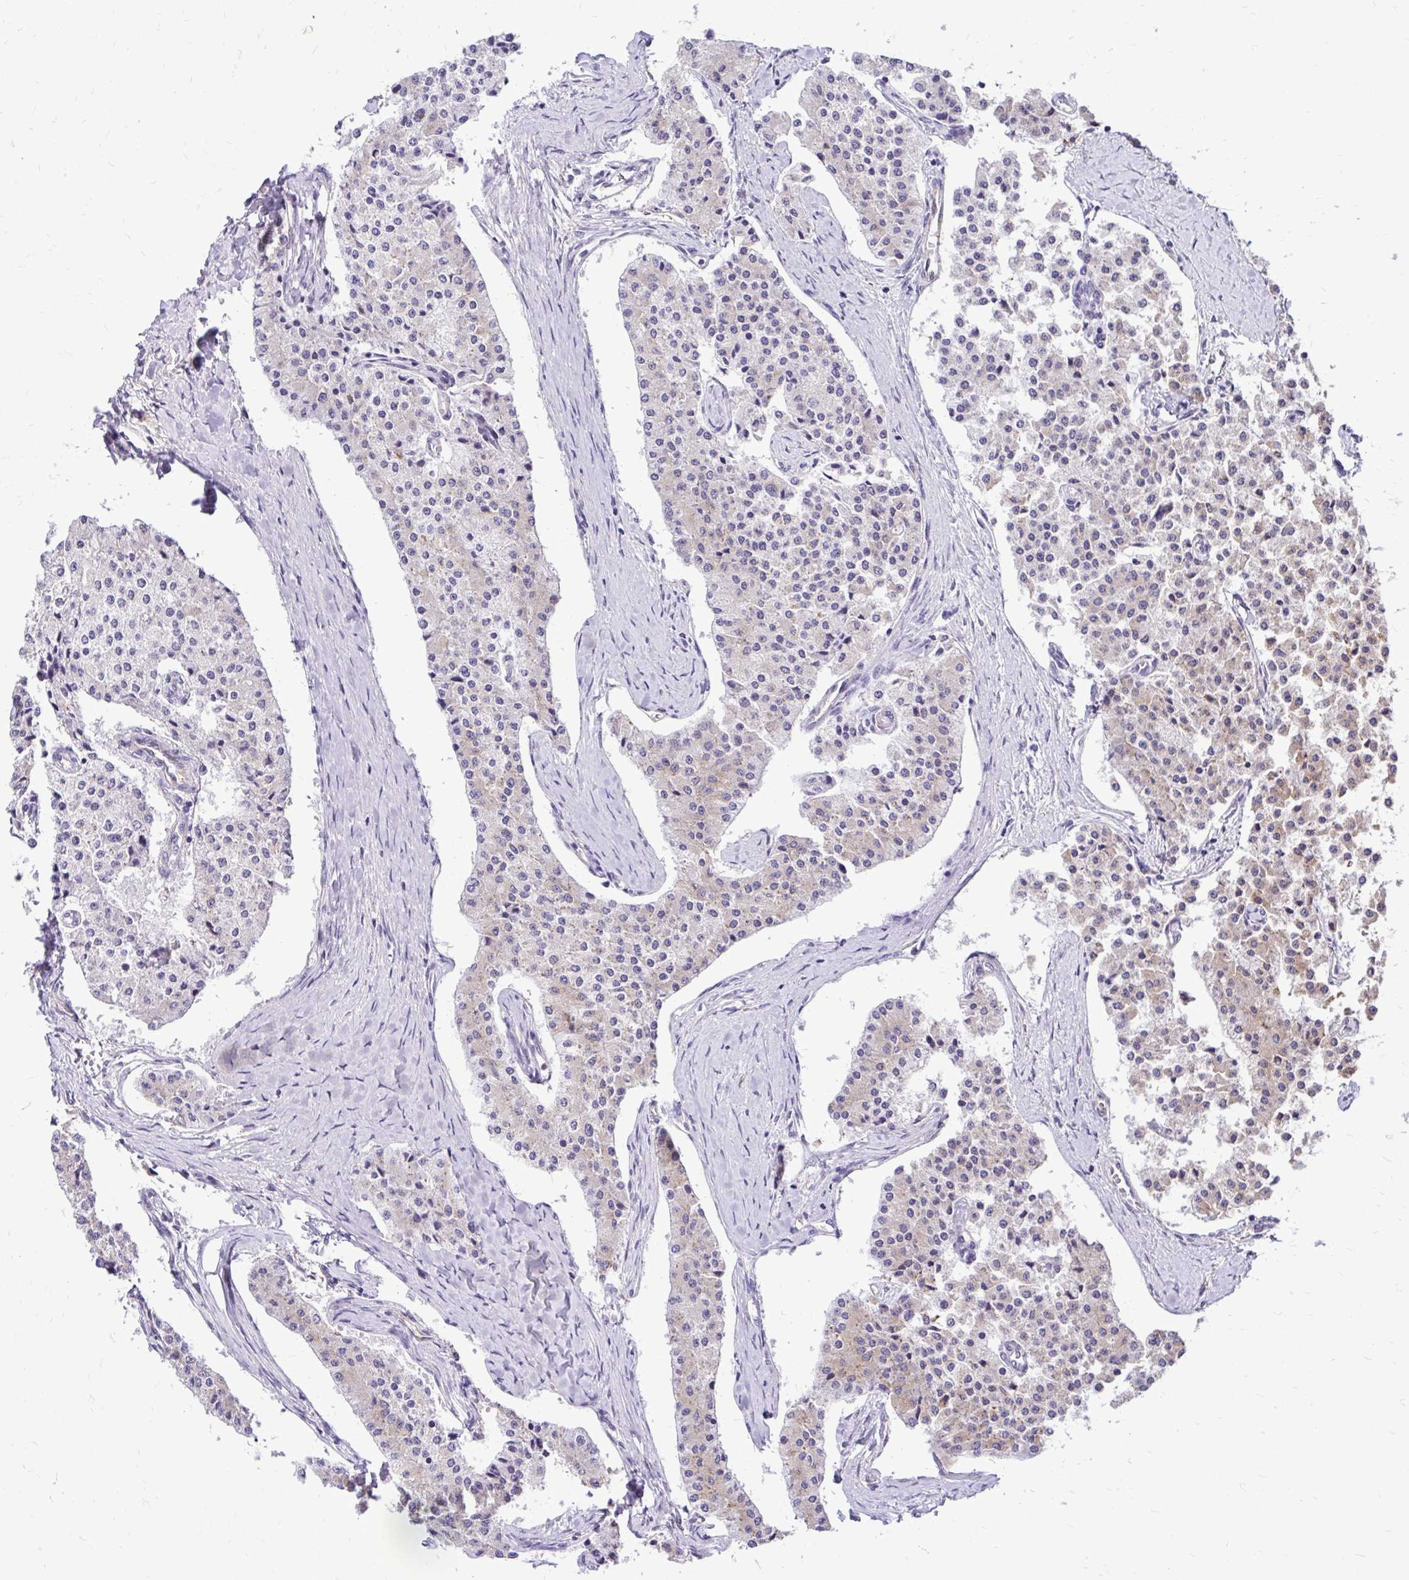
{"staining": {"intensity": "weak", "quantity": "<25%", "location": "cytoplasmic/membranous"}, "tissue": "carcinoid", "cell_type": "Tumor cells", "image_type": "cancer", "snomed": [{"axis": "morphology", "description": "Carcinoid, malignant, NOS"}, {"axis": "topography", "description": "Colon"}], "caption": "Tumor cells are negative for protein expression in human carcinoid.", "gene": "NIFK", "patient": {"sex": "female", "age": 52}}